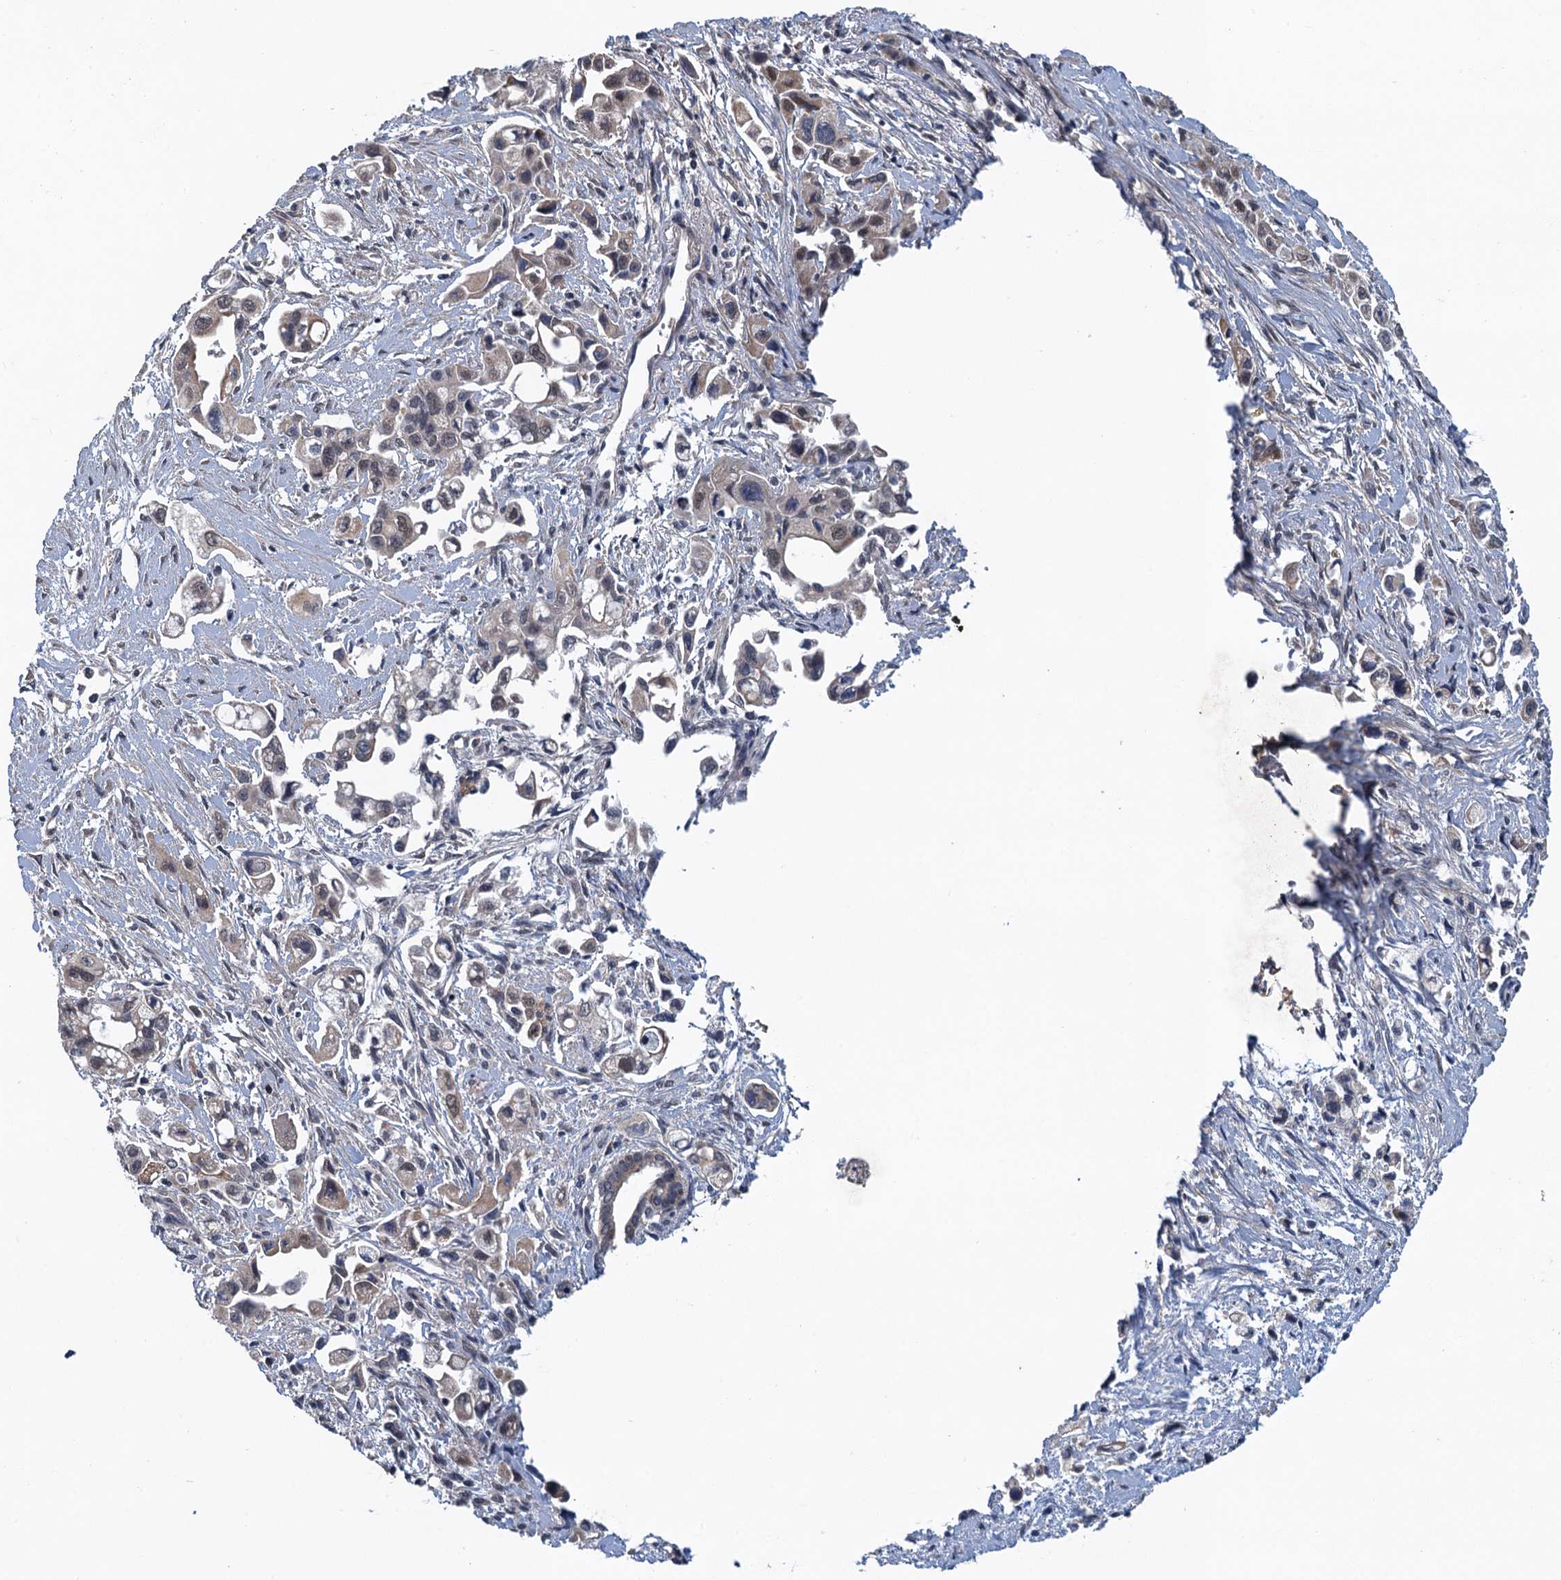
{"staining": {"intensity": "weak", "quantity": "<25%", "location": "cytoplasmic/membranous"}, "tissue": "pancreatic cancer", "cell_type": "Tumor cells", "image_type": "cancer", "snomed": [{"axis": "morphology", "description": "Adenocarcinoma, NOS"}, {"axis": "topography", "description": "Pancreas"}], "caption": "A histopathology image of pancreatic cancer (adenocarcinoma) stained for a protein reveals no brown staining in tumor cells.", "gene": "MDM1", "patient": {"sex": "female", "age": 66}}